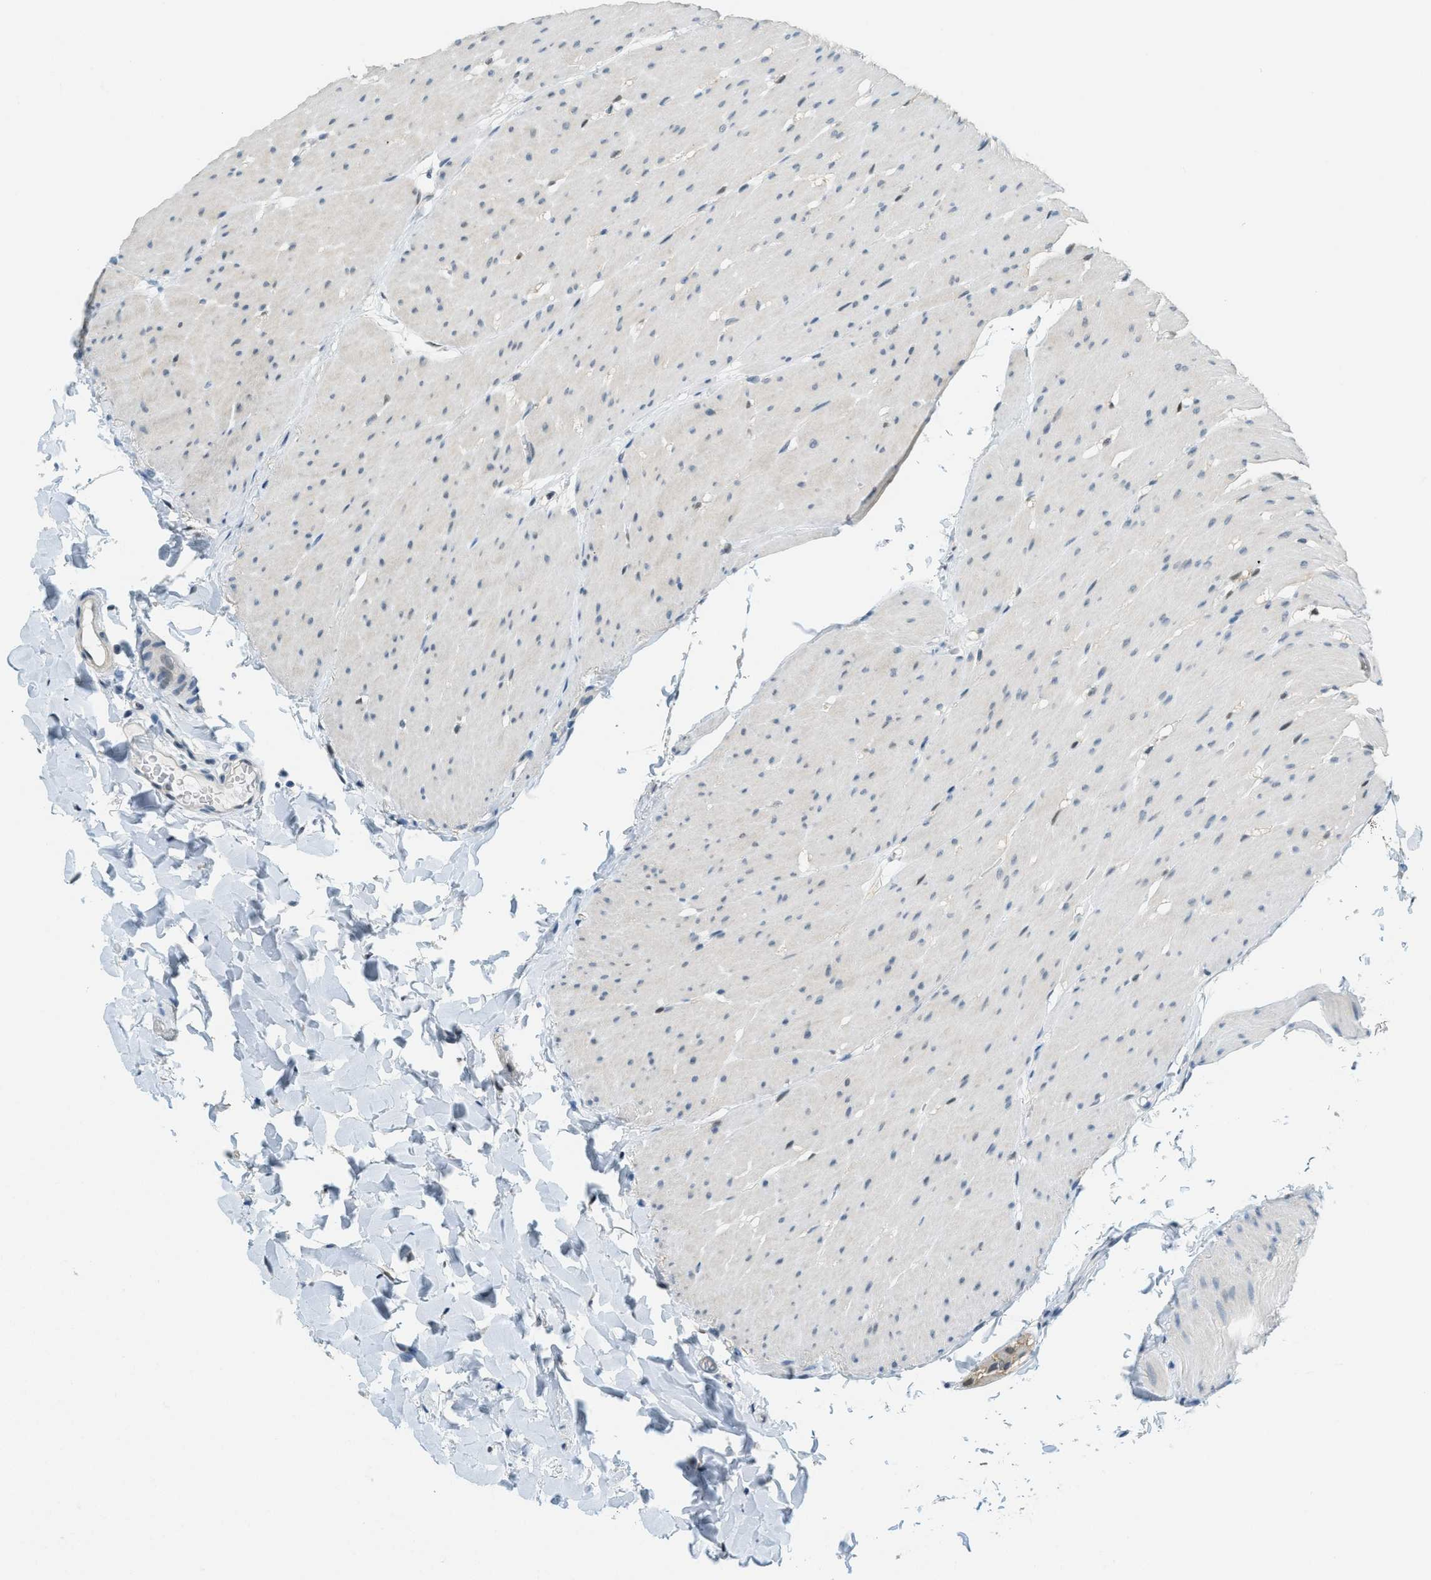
{"staining": {"intensity": "negative", "quantity": "none", "location": "none"}, "tissue": "colon", "cell_type": "Endothelial cells", "image_type": "normal", "snomed": [{"axis": "morphology", "description": "Normal tissue, NOS"}, {"axis": "topography", "description": "Smooth muscle"}, {"axis": "topography", "description": "Colon"}], "caption": "The immunohistochemistry (IHC) image has no significant expression in endothelial cells of colon.", "gene": "TCF3", "patient": {"sex": "male", "age": 67}}